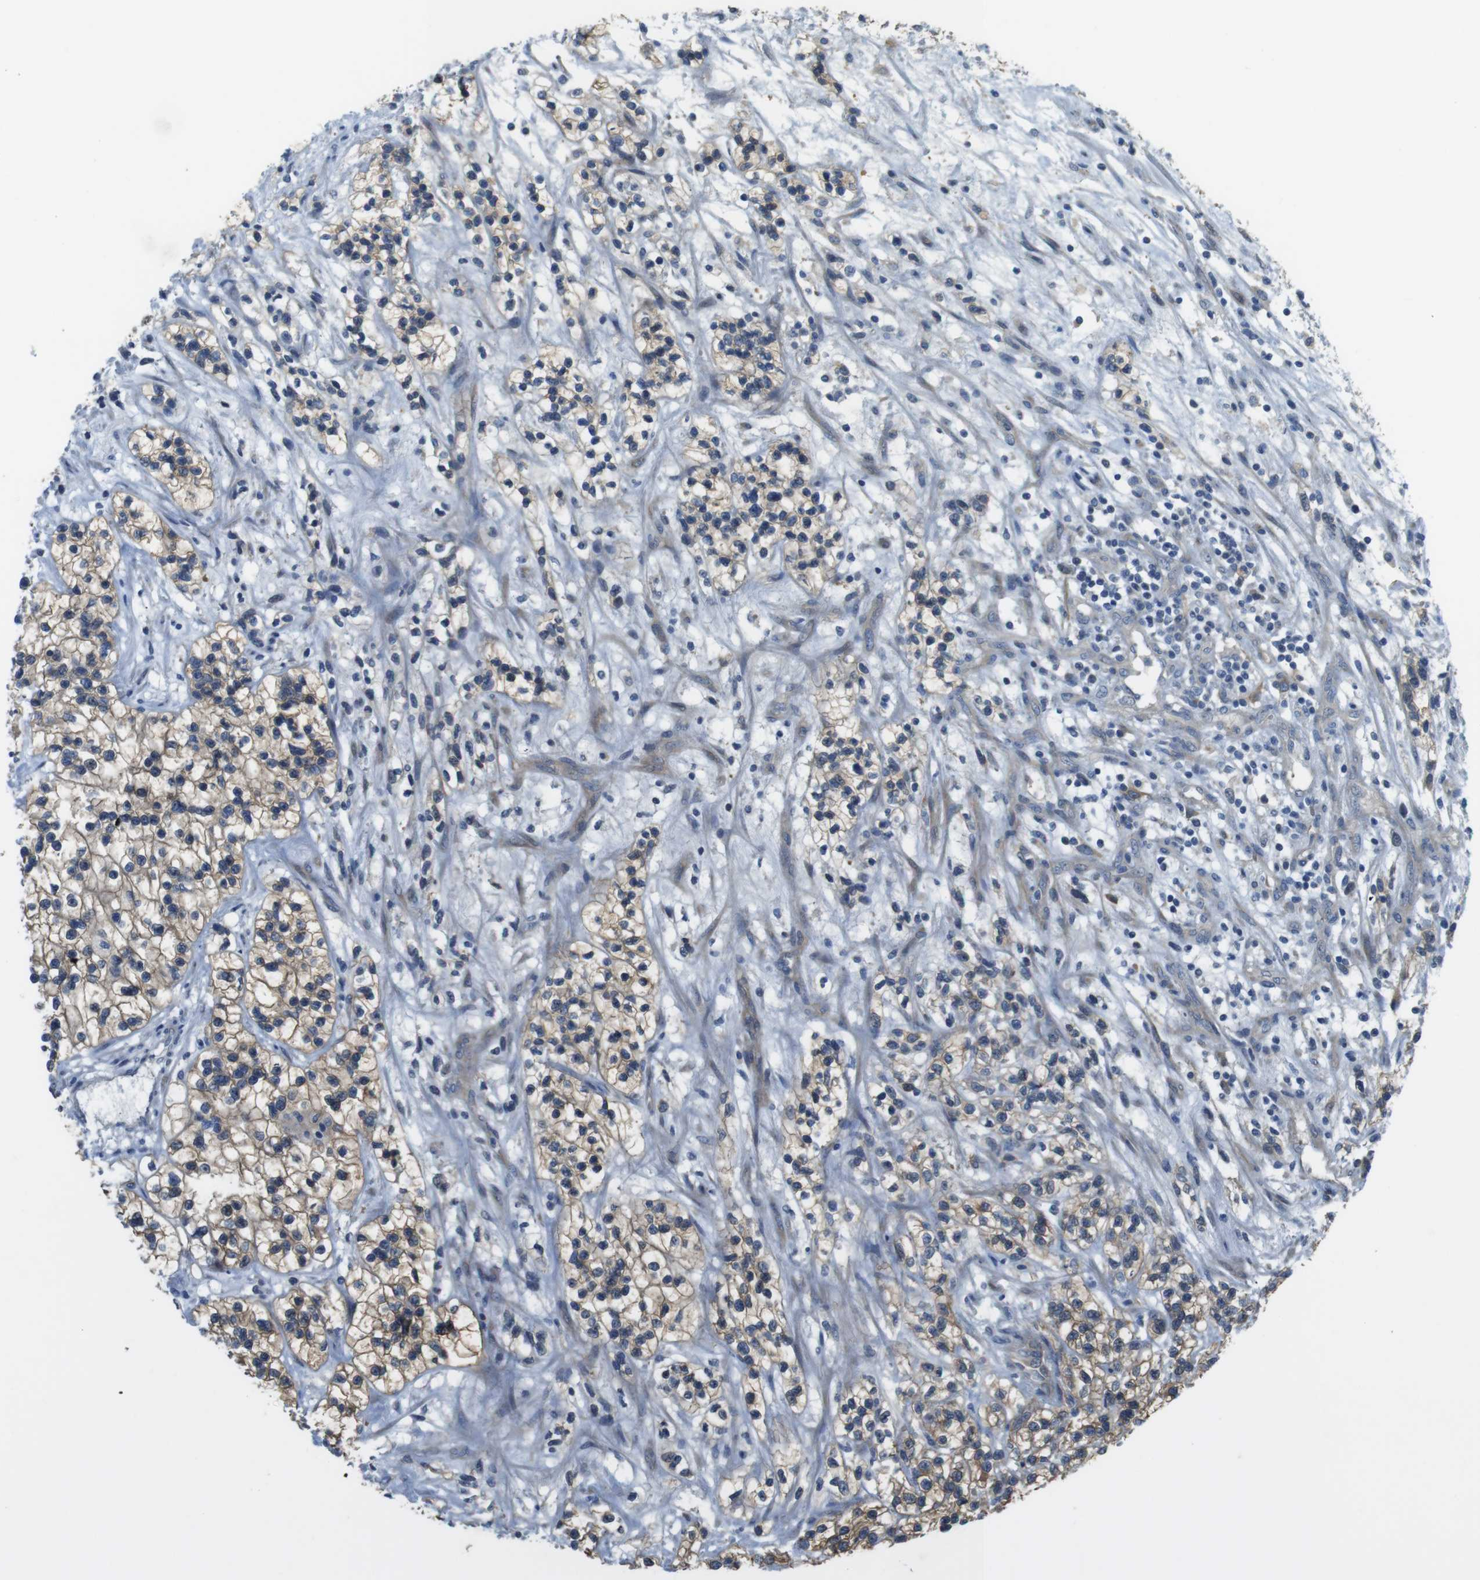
{"staining": {"intensity": "weak", "quantity": ">75%", "location": "cytoplasmic/membranous"}, "tissue": "renal cancer", "cell_type": "Tumor cells", "image_type": "cancer", "snomed": [{"axis": "morphology", "description": "Adenocarcinoma, NOS"}, {"axis": "topography", "description": "Kidney"}], "caption": "Protein analysis of renal adenocarcinoma tissue shows weak cytoplasmic/membranous staining in approximately >75% of tumor cells. The protein is stained brown, and the nuclei are stained in blue (DAB IHC with brightfield microscopy, high magnification).", "gene": "ABHD15", "patient": {"sex": "female", "age": 57}}